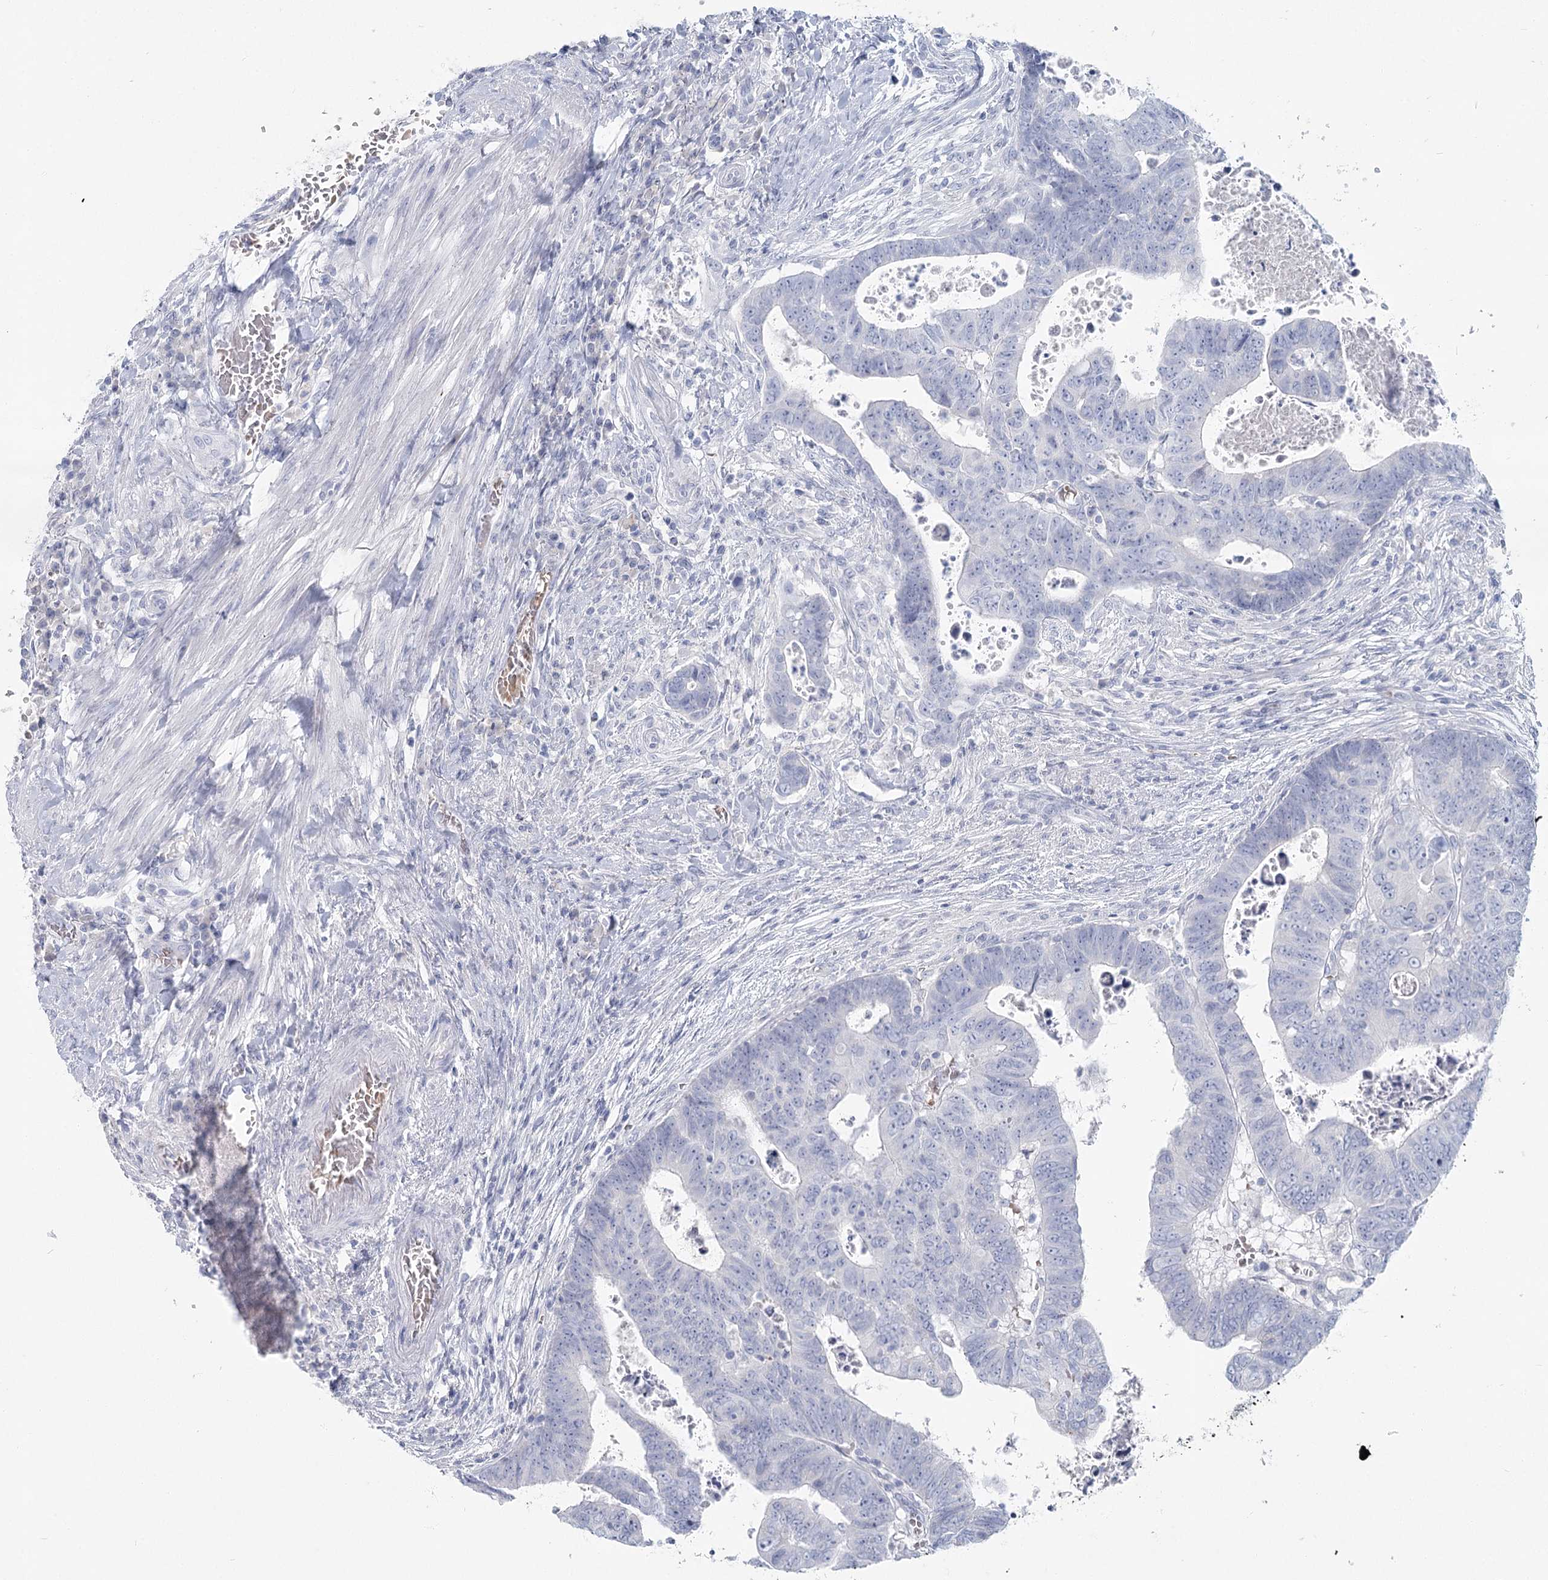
{"staining": {"intensity": "negative", "quantity": "none", "location": "none"}, "tissue": "colorectal cancer", "cell_type": "Tumor cells", "image_type": "cancer", "snomed": [{"axis": "morphology", "description": "Normal tissue, NOS"}, {"axis": "morphology", "description": "Adenocarcinoma, NOS"}, {"axis": "topography", "description": "Rectum"}], "caption": "Immunohistochemistry (IHC) image of neoplastic tissue: colorectal cancer (adenocarcinoma) stained with DAB reveals no significant protein staining in tumor cells.", "gene": "IFIT5", "patient": {"sex": "female", "age": 65}}